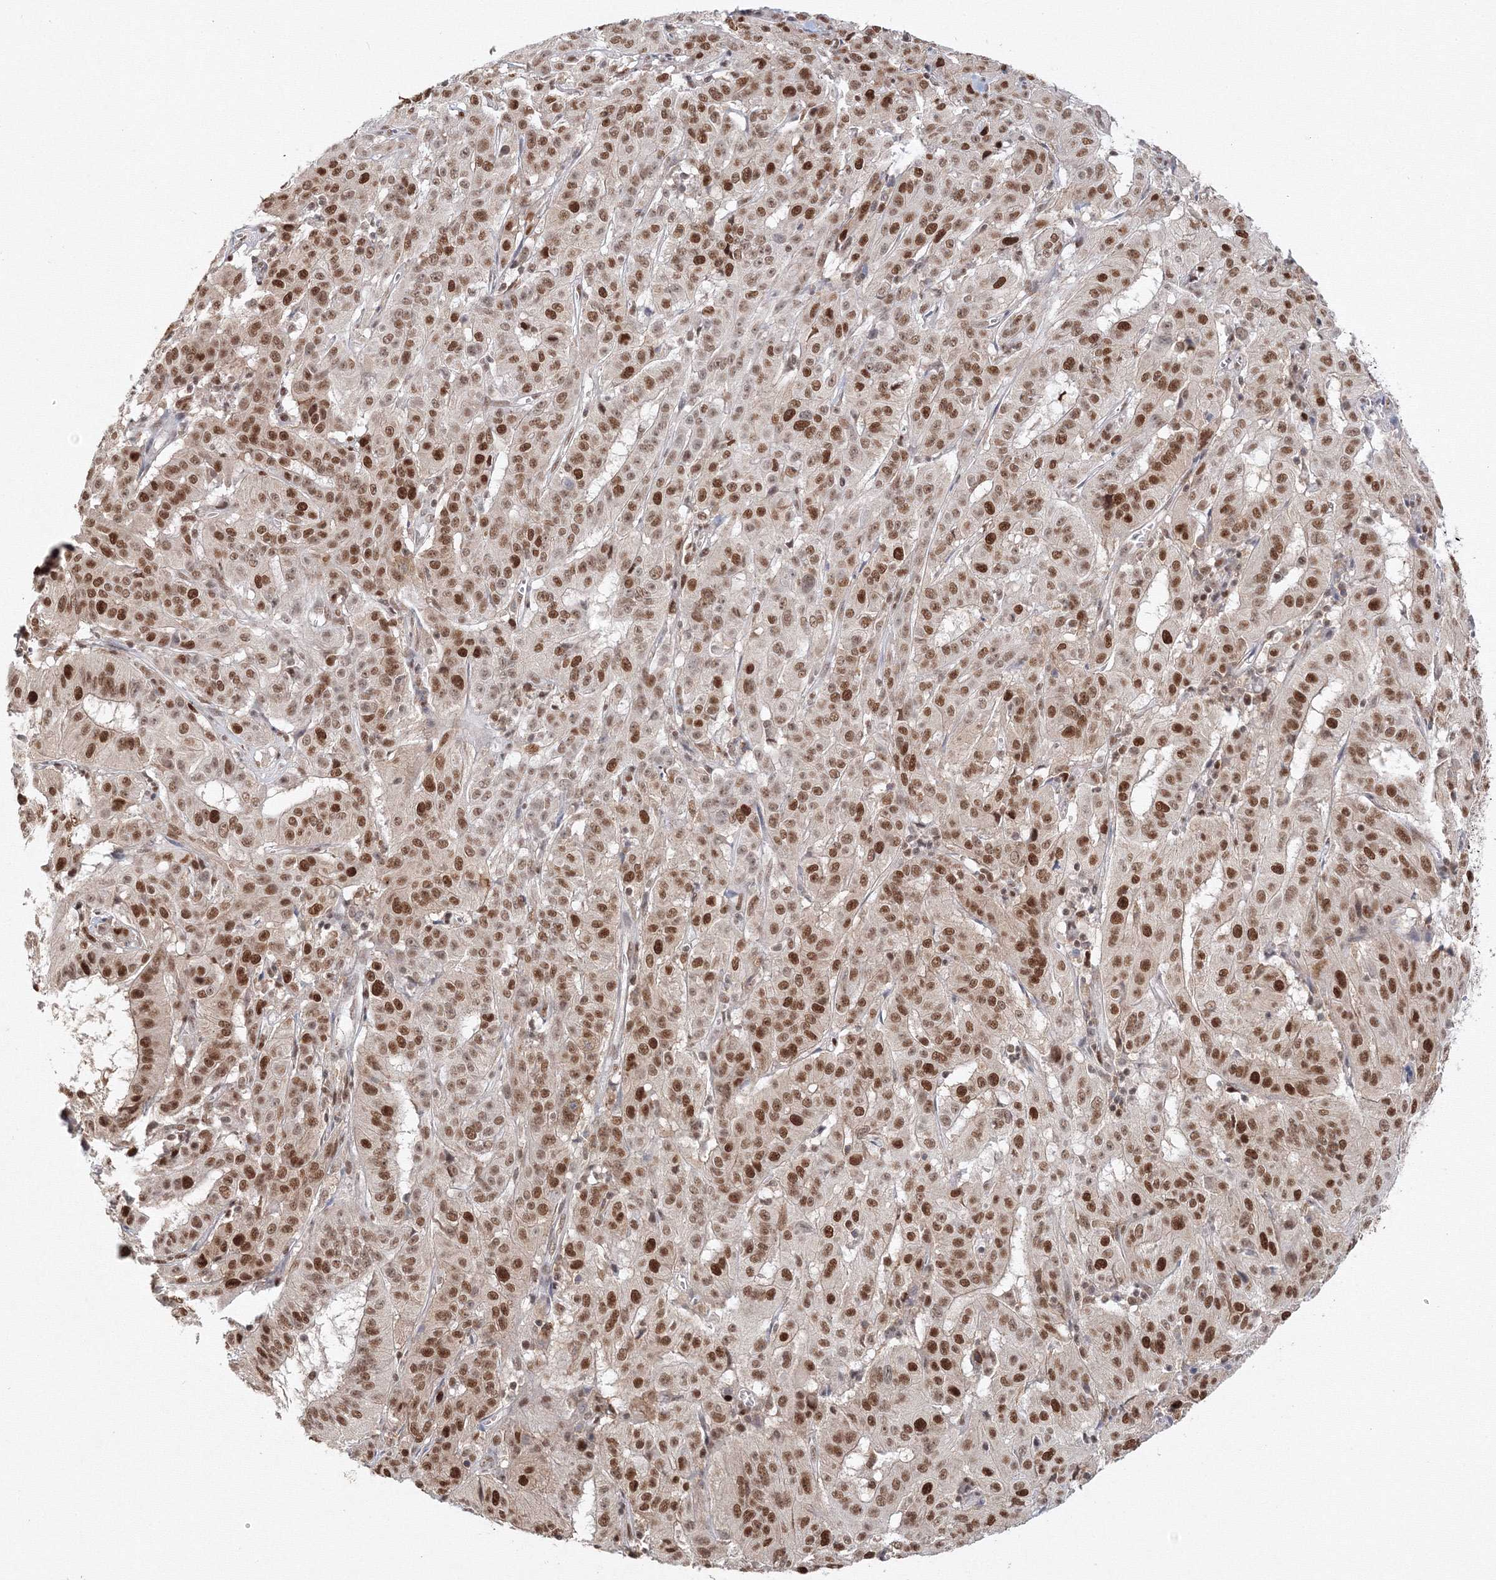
{"staining": {"intensity": "strong", "quantity": "25%-75%", "location": "nuclear"}, "tissue": "pancreatic cancer", "cell_type": "Tumor cells", "image_type": "cancer", "snomed": [{"axis": "morphology", "description": "Adenocarcinoma, NOS"}, {"axis": "topography", "description": "Pancreas"}], "caption": "The histopathology image demonstrates immunohistochemical staining of pancreatic adenocarcinoma. There is strong nuclear expression is identified in about 25%-75% of tumor cells. (DAB (3,3'-diaminobenzidine) = brown stain, brightfield microscopy at high magnification).", "gene": "IWS1", "patient": {"sex": "male", "age": 63}}